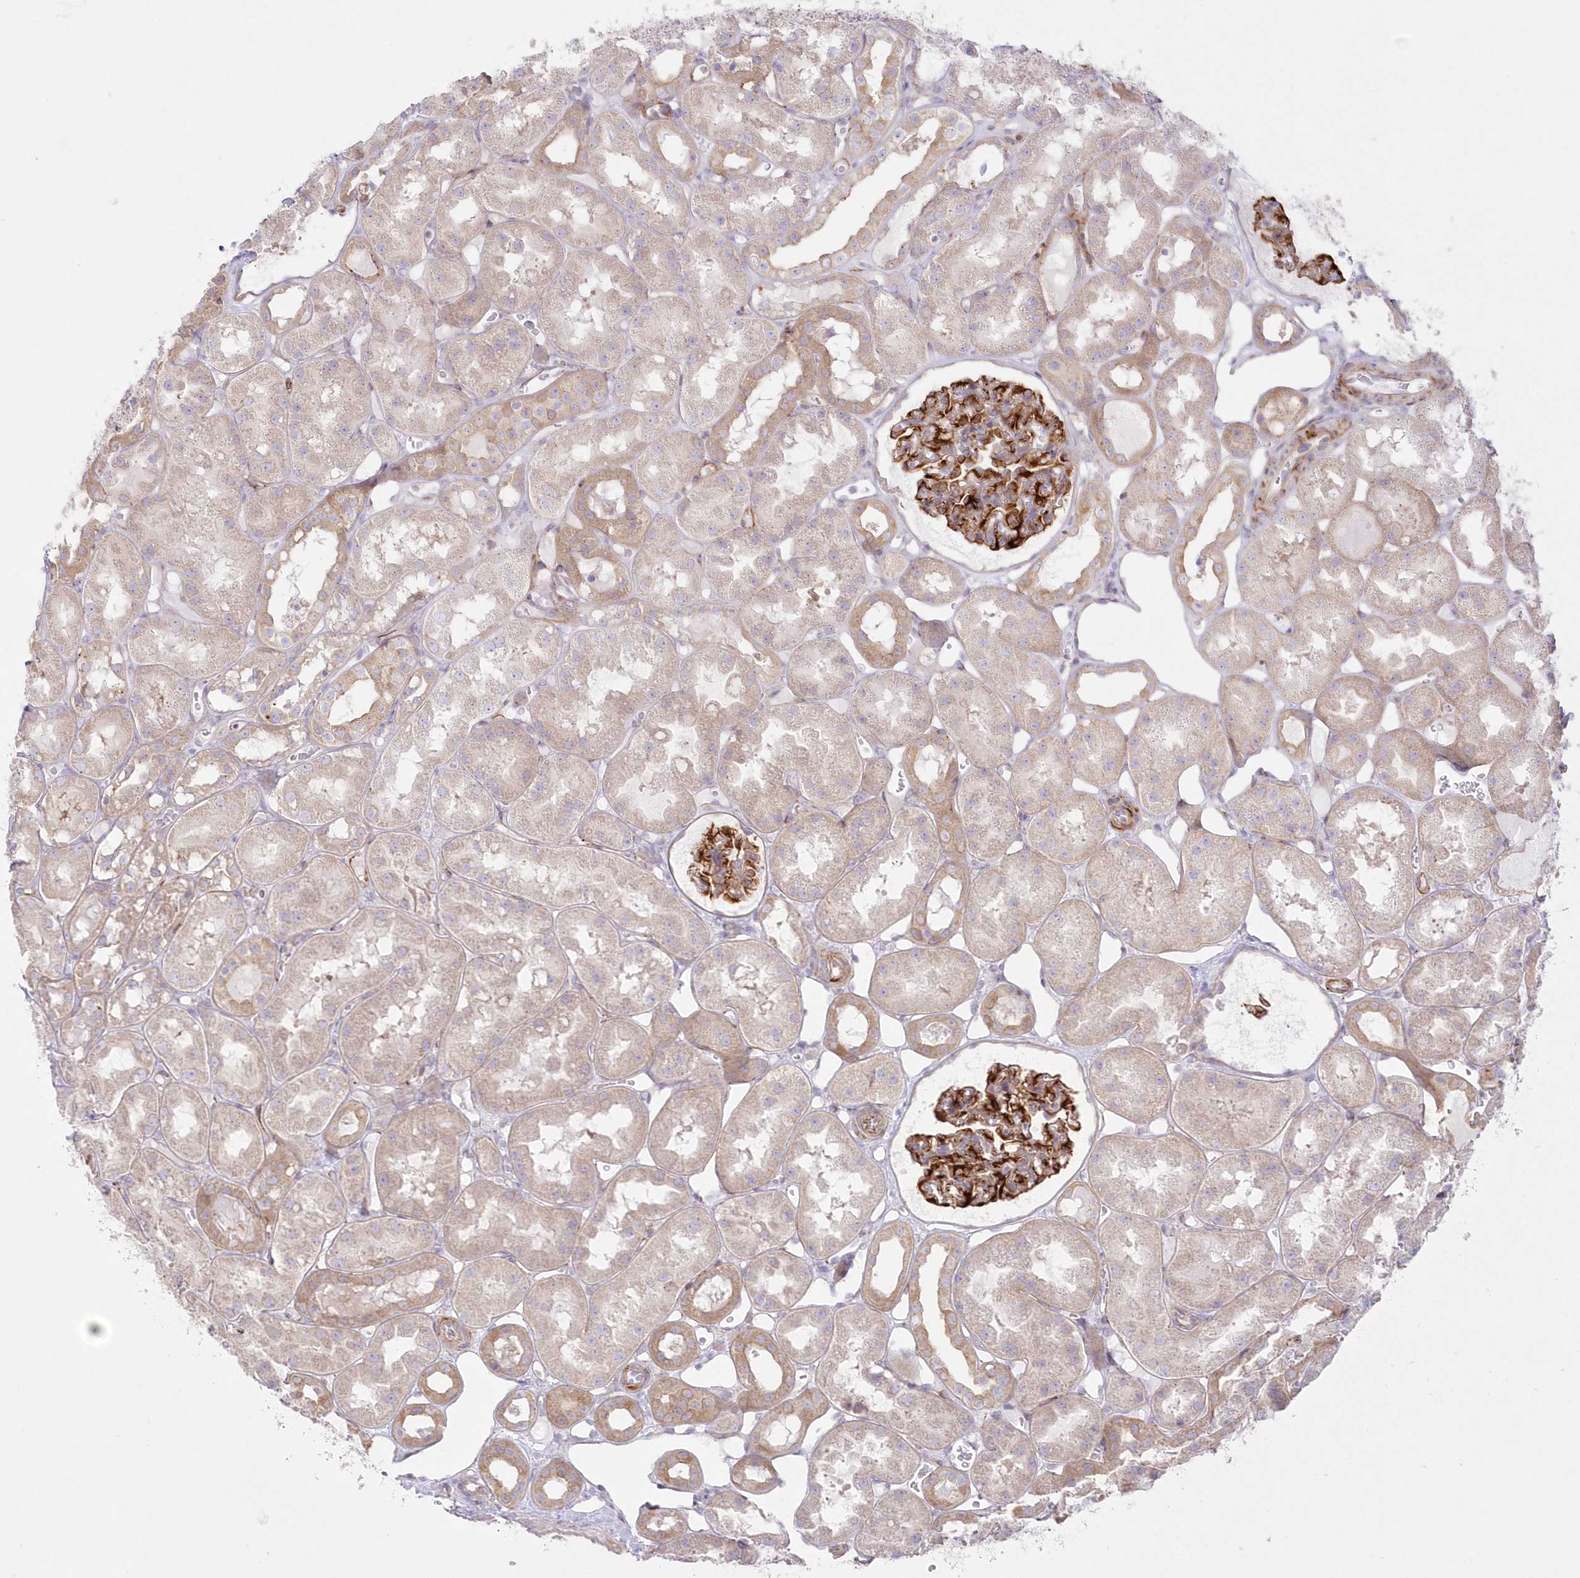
{"staining": {"intensity": "strong", "quantity": "<25%", "location": "cytoplasmic/membranous"}, "tissue": "kidney", "cell_type": "Cells in glomeruli", "image_type": "normal", "snomed": [{"axis": "morphology", "description": "Normal tissue, NOS"}, {"axis": "topography", "description": "Kidney"}], "caption": "Immunohistochemistry histopathology image of unremarkable human kidney stained for a protein (brown), which shows medium levels of strong cytoplasmic/membranous positivity in approximately <25% of cells in glomeruli.", "gene": "ZNF843", "patient": {"sex": "male", "age": 16}}